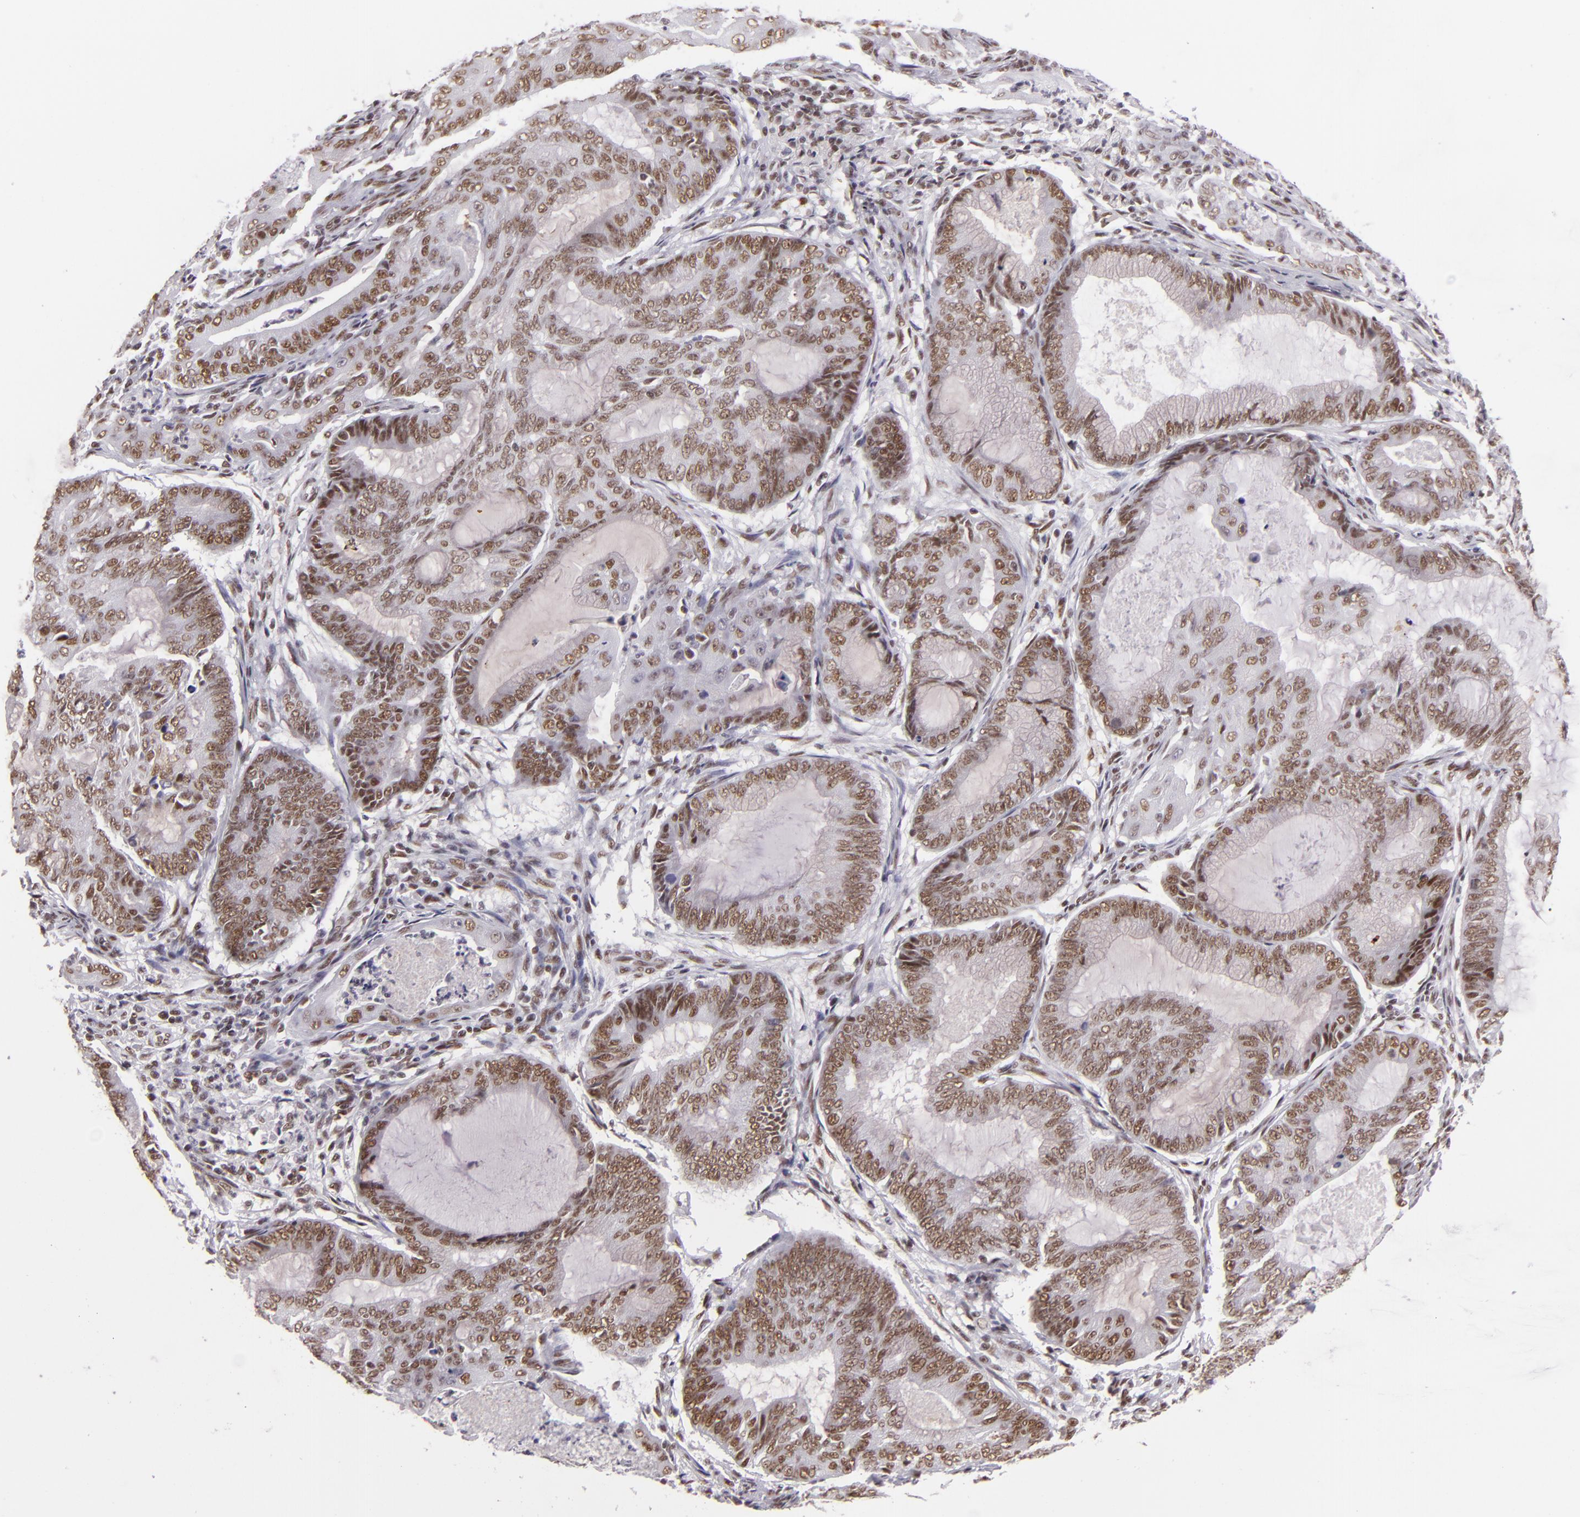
{"staining": {"intensity": "moderate", "quantity": ">75%", "location": "nuclear"}, "tissue": "endometrial cancer", "cell_type": "Tumor cells", "image_type": "cancer", "snomed": [{"axis": "morphology", "description": "Adenocarcinoma, NOS"}, {"axis": "topography", "description": "Endometrium"}], "caption": "Endometrial cancer (adenocarcinoma) tissue exhibits moderate nuclear expression in approximately >75% of tumor cells Using DAB (3,3'-diaminobenzidine) (brown) and hematoxylin (blue) stains, captured at high magnification using brightfield microscopy.", "gene": "BRD8", "patient": {"sex": "female", "age": 63}}